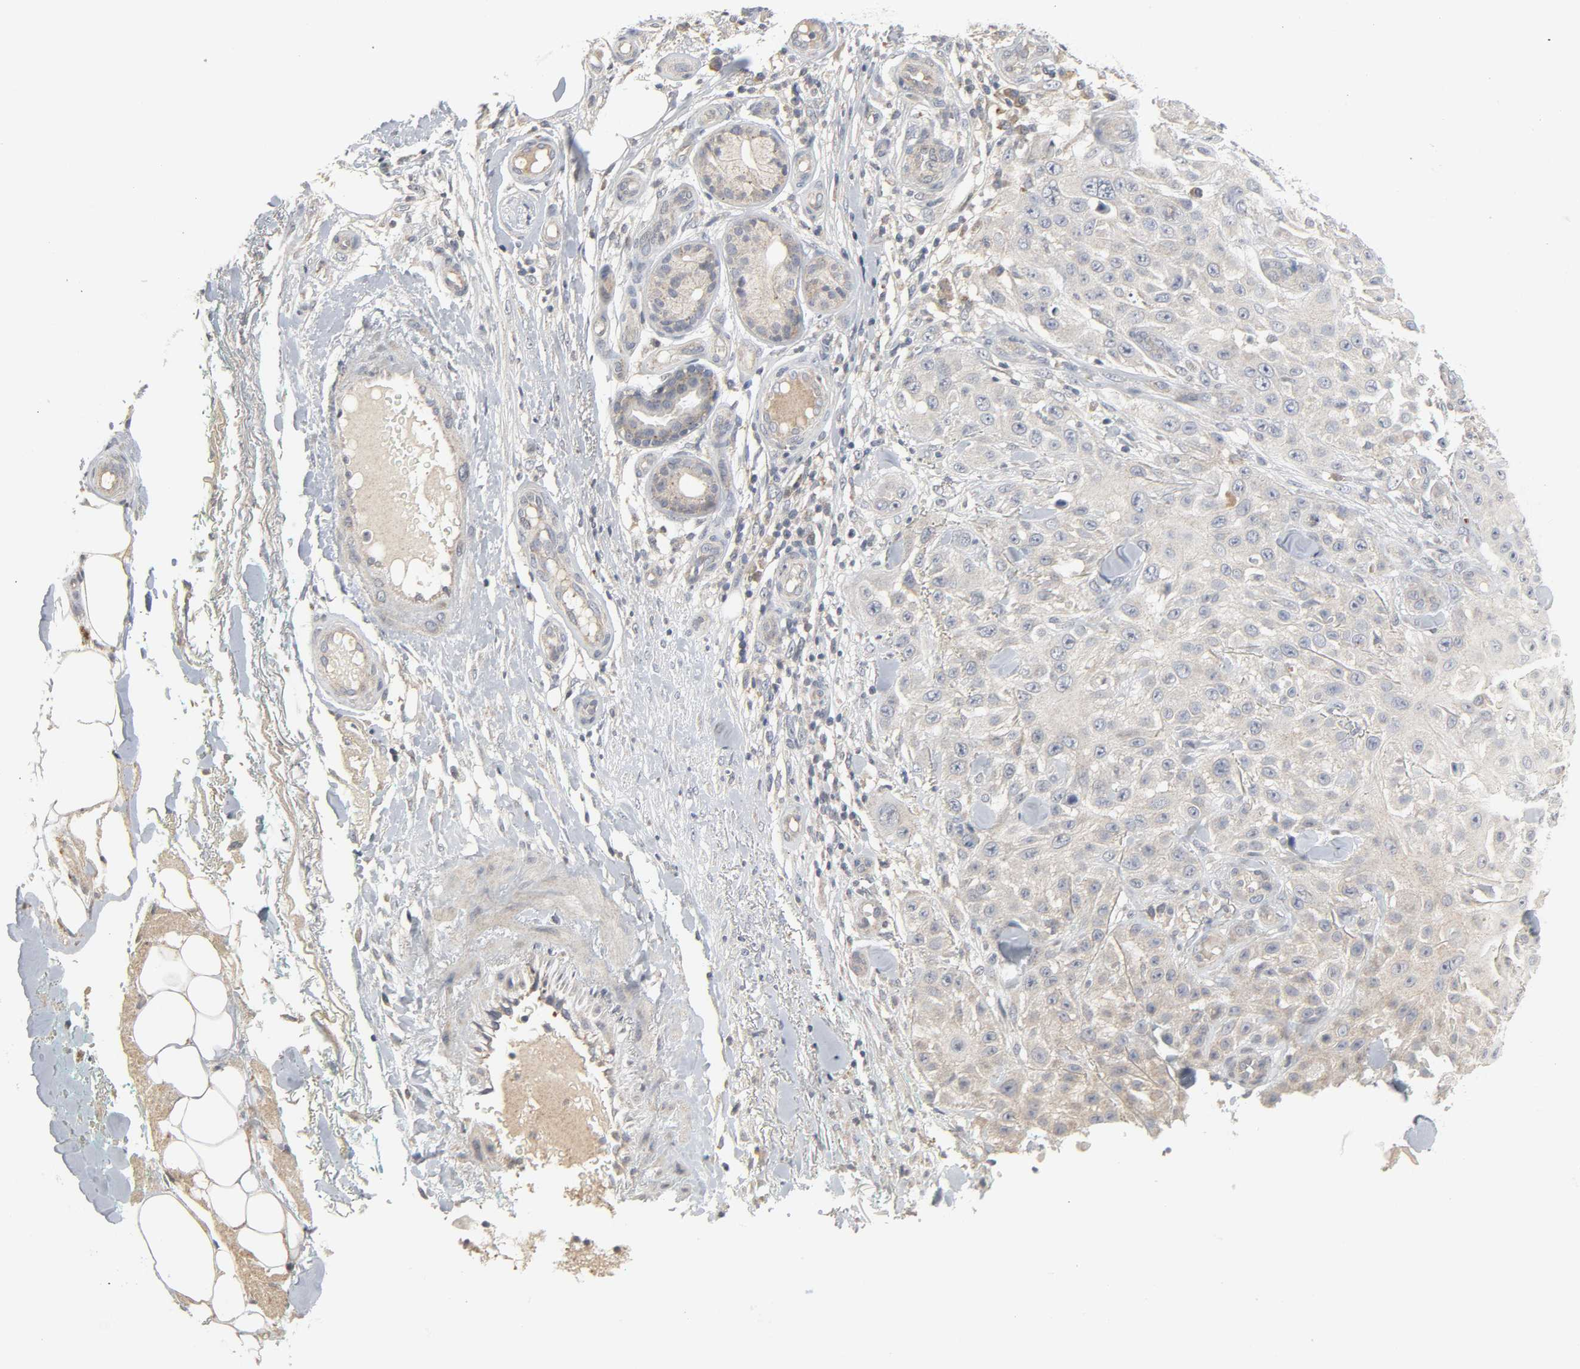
{"staining": {"intensity": "moderate", "quantity": "<25%", "location": "cytoplasmic/membranous"}, "tissue": "skin cancer", "cell_type": "Tumor cells", "image_type": "cancer", "snomed": [{"axis": "morphology", "description": "Squamous cell carcinoma, NOS"}, {"axis": "topography", "description": "Skin"}], "caption": "A micrograph showing moderate cytoplasmic/membranous staining in approximately <25% of tumor cells in skin cancer, as visualized by brown immunohistochemical staining.", "gene": "CLIP1", "patient": {"sex": "female", "age": 42}}